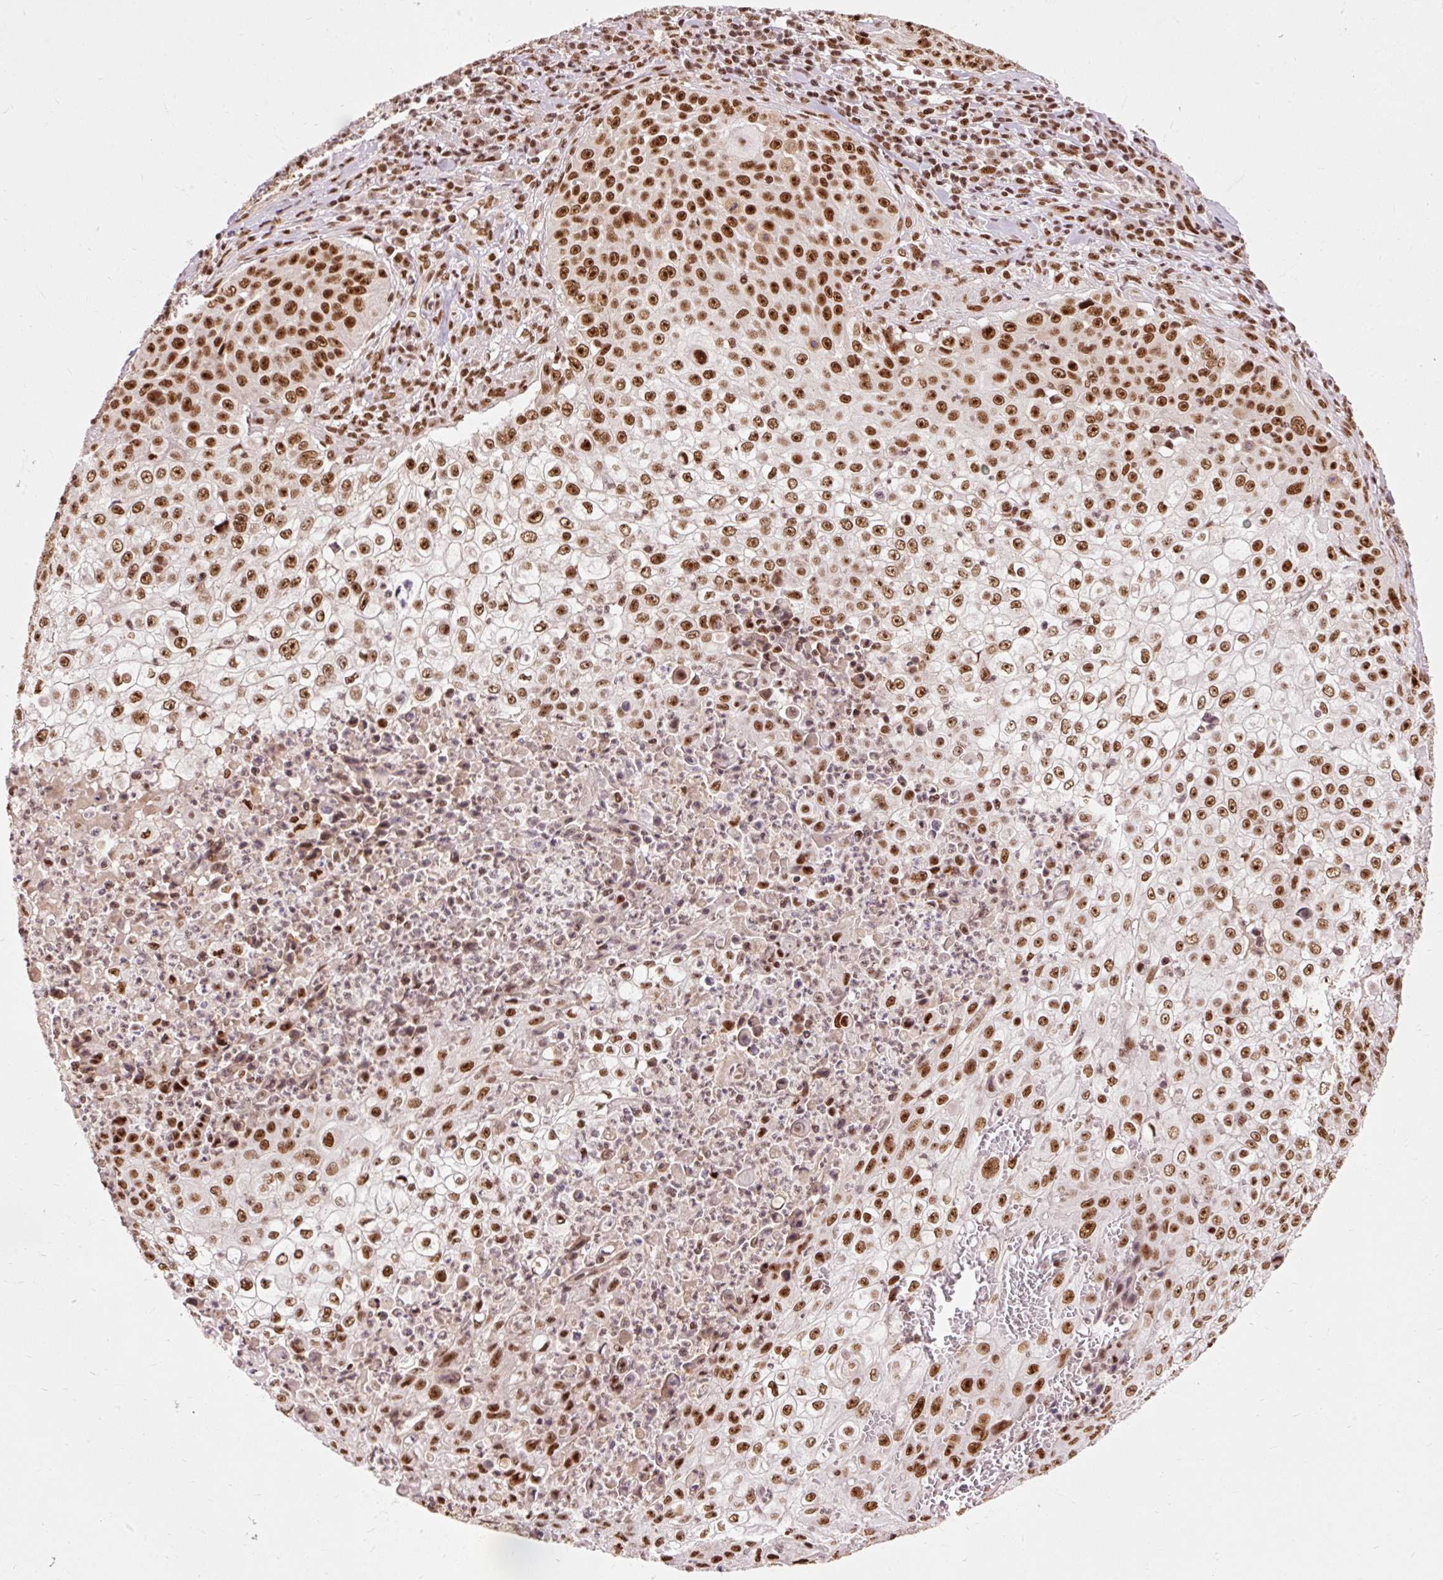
{"staining": {"intensity": "strong", "quantity": ">75%", "location": "nuclear"}, "tissue": "skin cancer", "cell_type": "Tumor cells", "image_type": "cancer", "snomed": [{"axis": "morphology", "description": "Squamous cell carcinoma, NOS"}, {"axis": "topography", "description": "Skin"}], "caption": "There is high levels of strong nuclear staining in tumor cells of skin squamous cell carcinoma, as demonstrated by immunohistochemical staining (brown color).", "gene": "ZBTB44", "patient": {"sex": "male", "age": 24}}